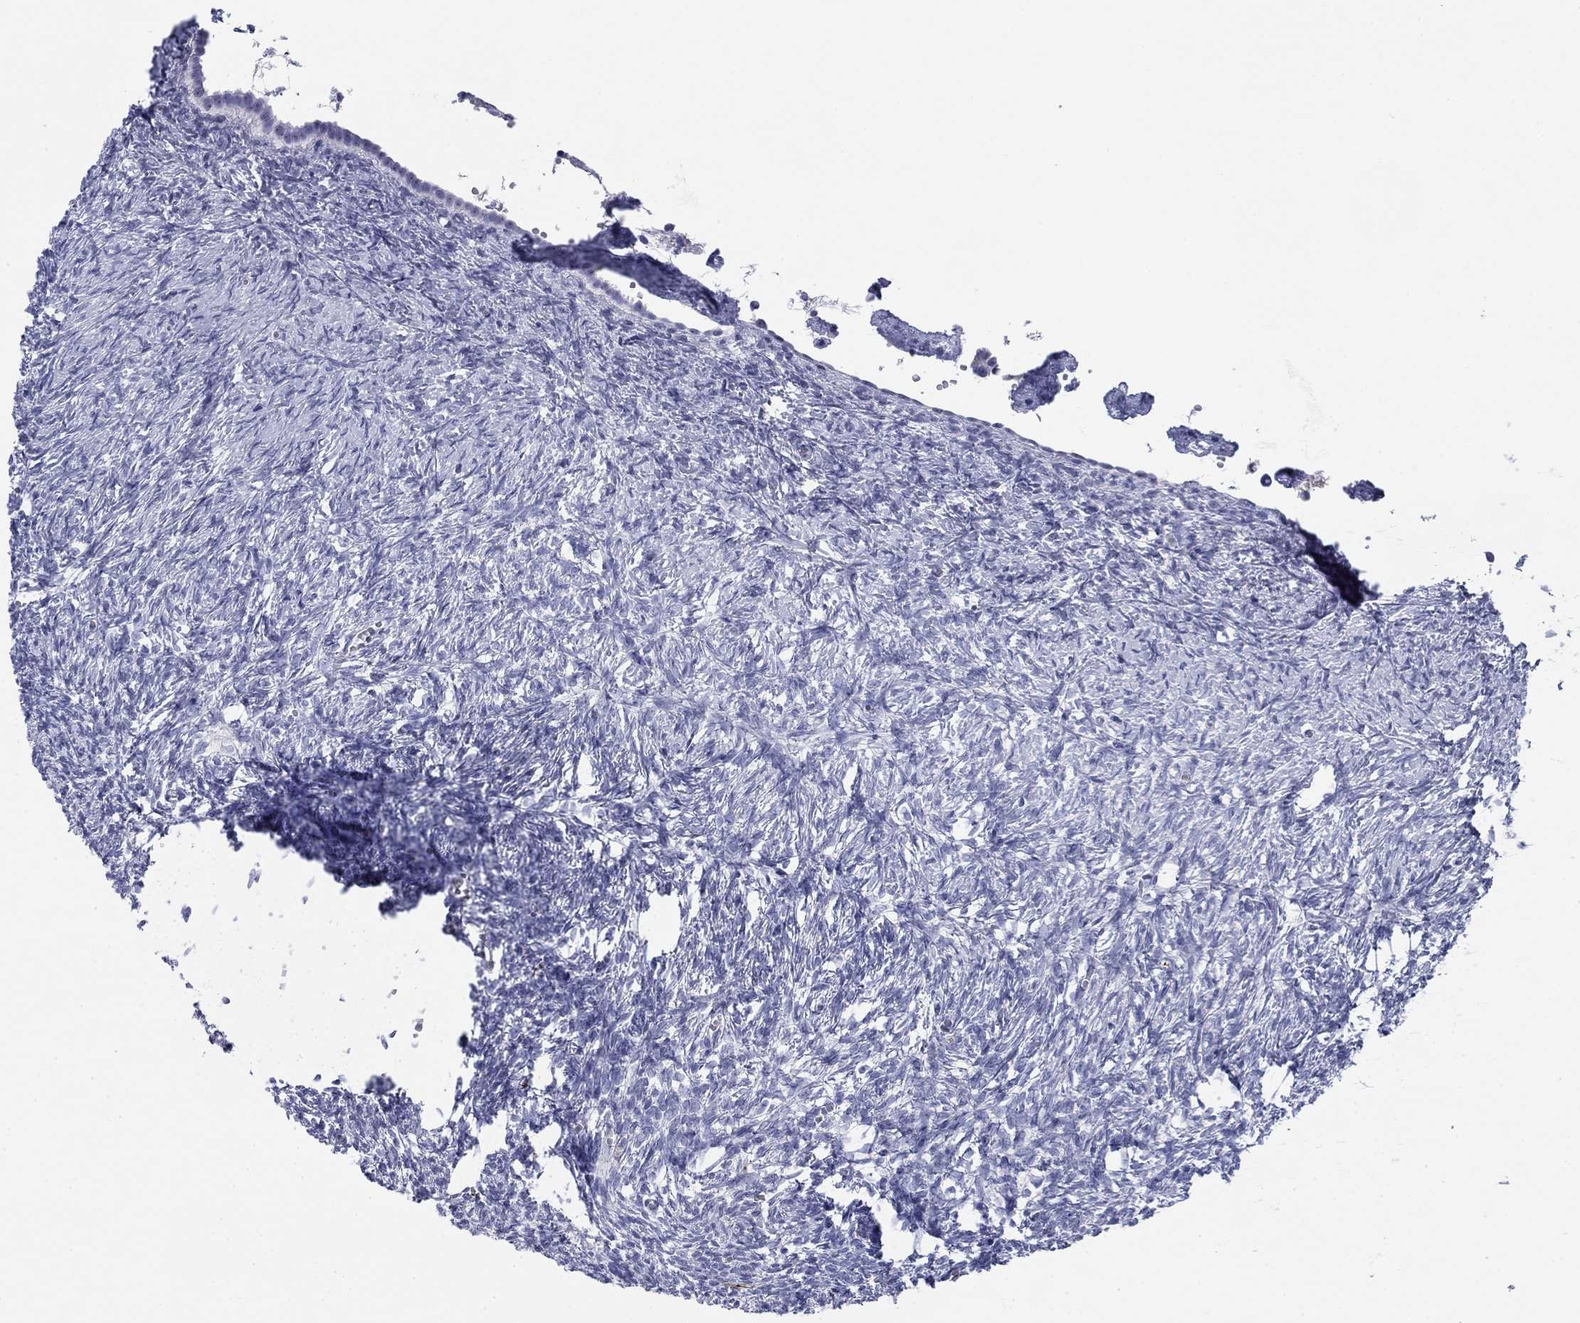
{"staining": {"intensity": "negative", "quantity": "none", "location": "none"}, "tissue": "ovary", "cell_type": "Follicle cells", "image_type": "normal", "snomed": [{"axis": "morphology", "description": "Normal tissue, NOS"}, {"axis": "topography", "description": "Ovary"}], "caption": "High magnification brightfield microscopy of unremarkable ovary stained with DAB (3,3'-diaminobenzidine) (brown) and counterstained with hematoxylin (blue): follicle cells show no significant staining.", "gene": "PRPH", "patient": {"sex": "female", "age": 43}}